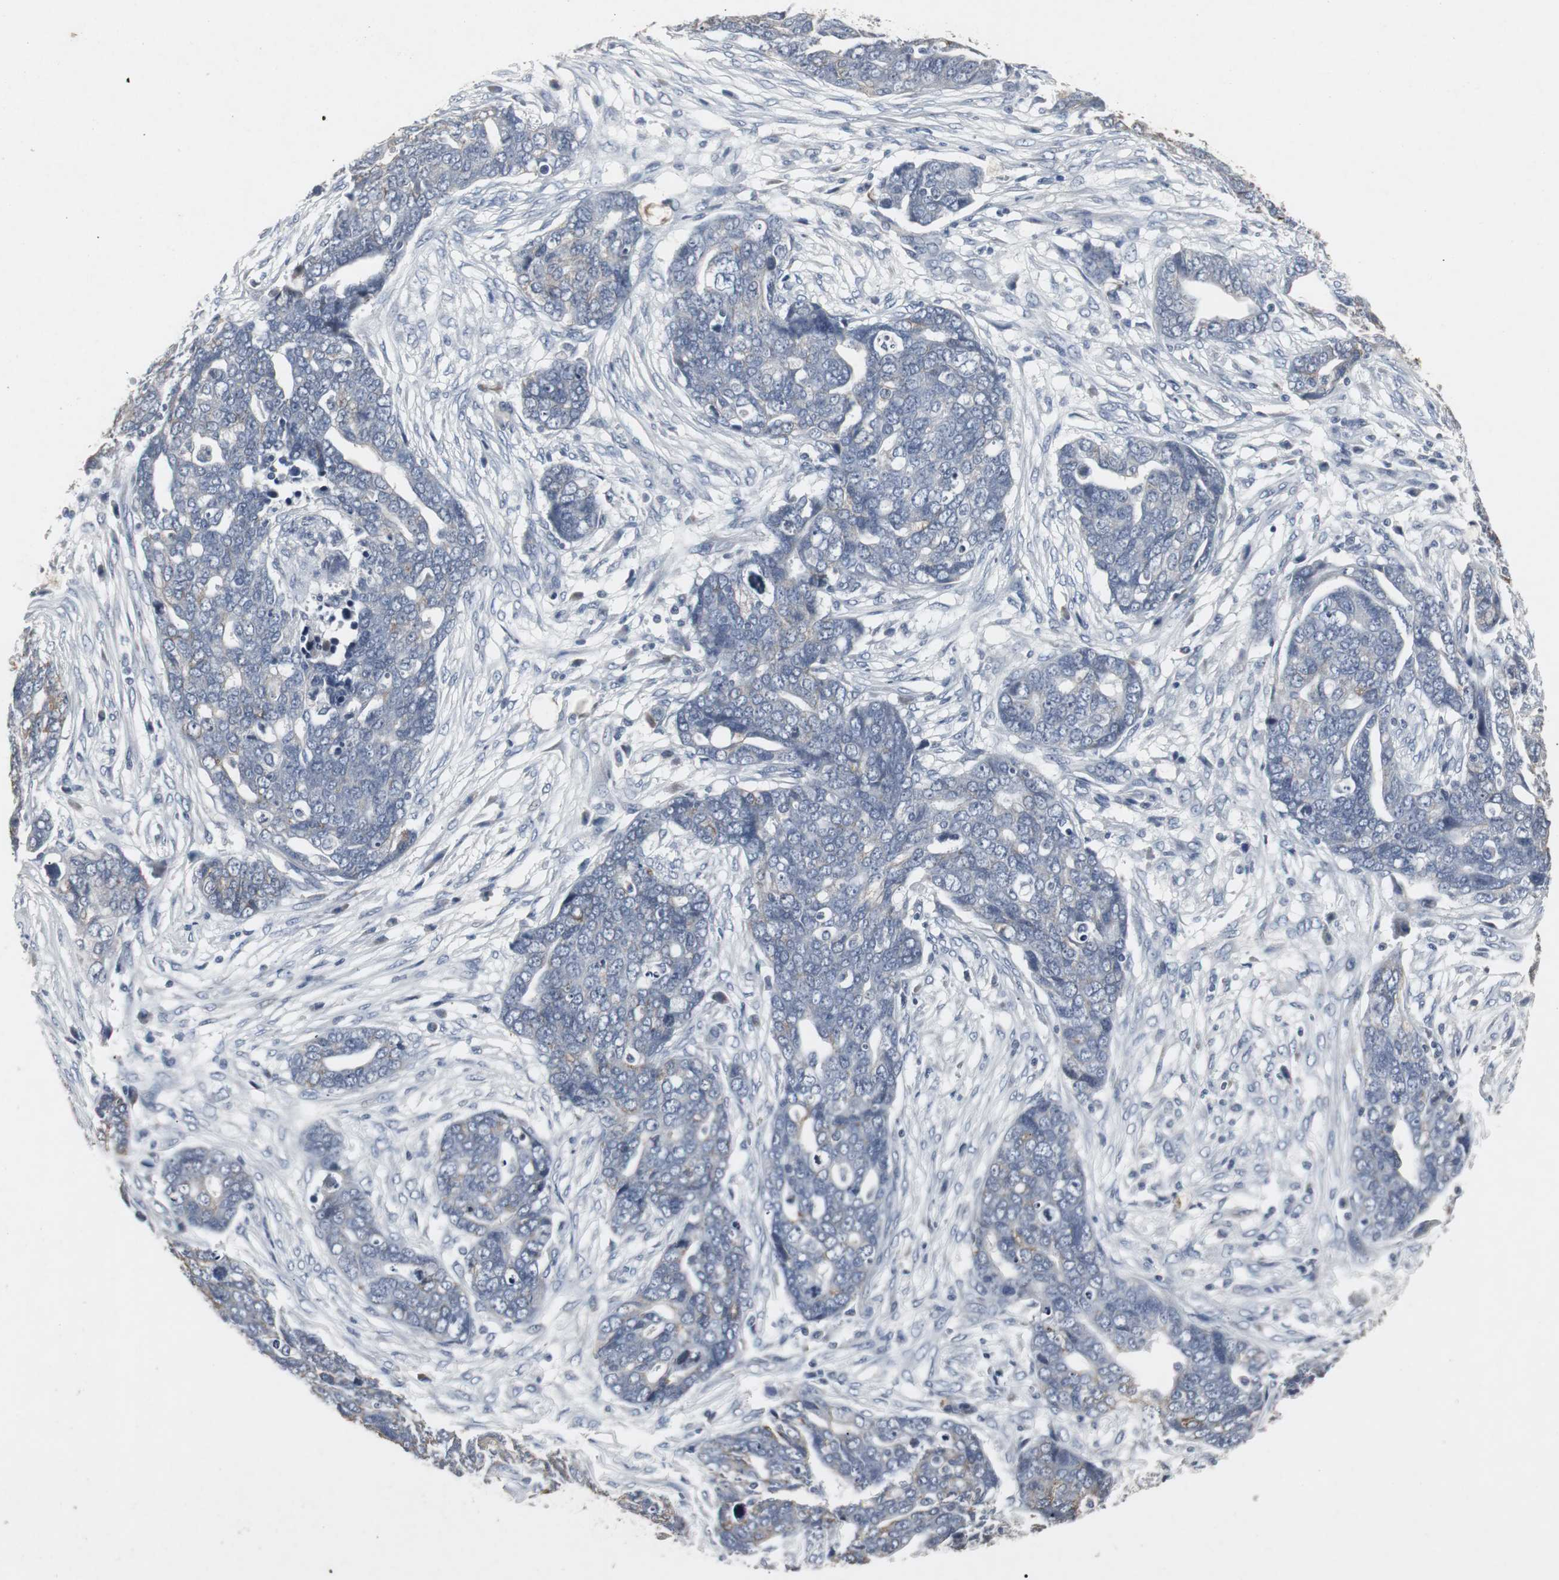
{"staining": {"intensity": "negative", "quantity": "none", "location": "none"}, "tissue": "ovarian cancer", "cell_type": "Tumor cells", "image_type": "cancer", "snomed": [{"axis": "morphology", "description": "Normal tissue, NOS"}, {"axis": "morphology", "description": "Cystadenocarcinoma, serous, NOS"}, {"axis": "topography", "description": "Fallopian tube"}, {"axis": "topography", "description": "Ovary"}], "caption": "IHC micrograph of ovarian cancer stained for a protein (brown), which shows no positivity in tumor cells.", "gene": "ACAA1", "patient": {"sex": "female", "age": 56}}